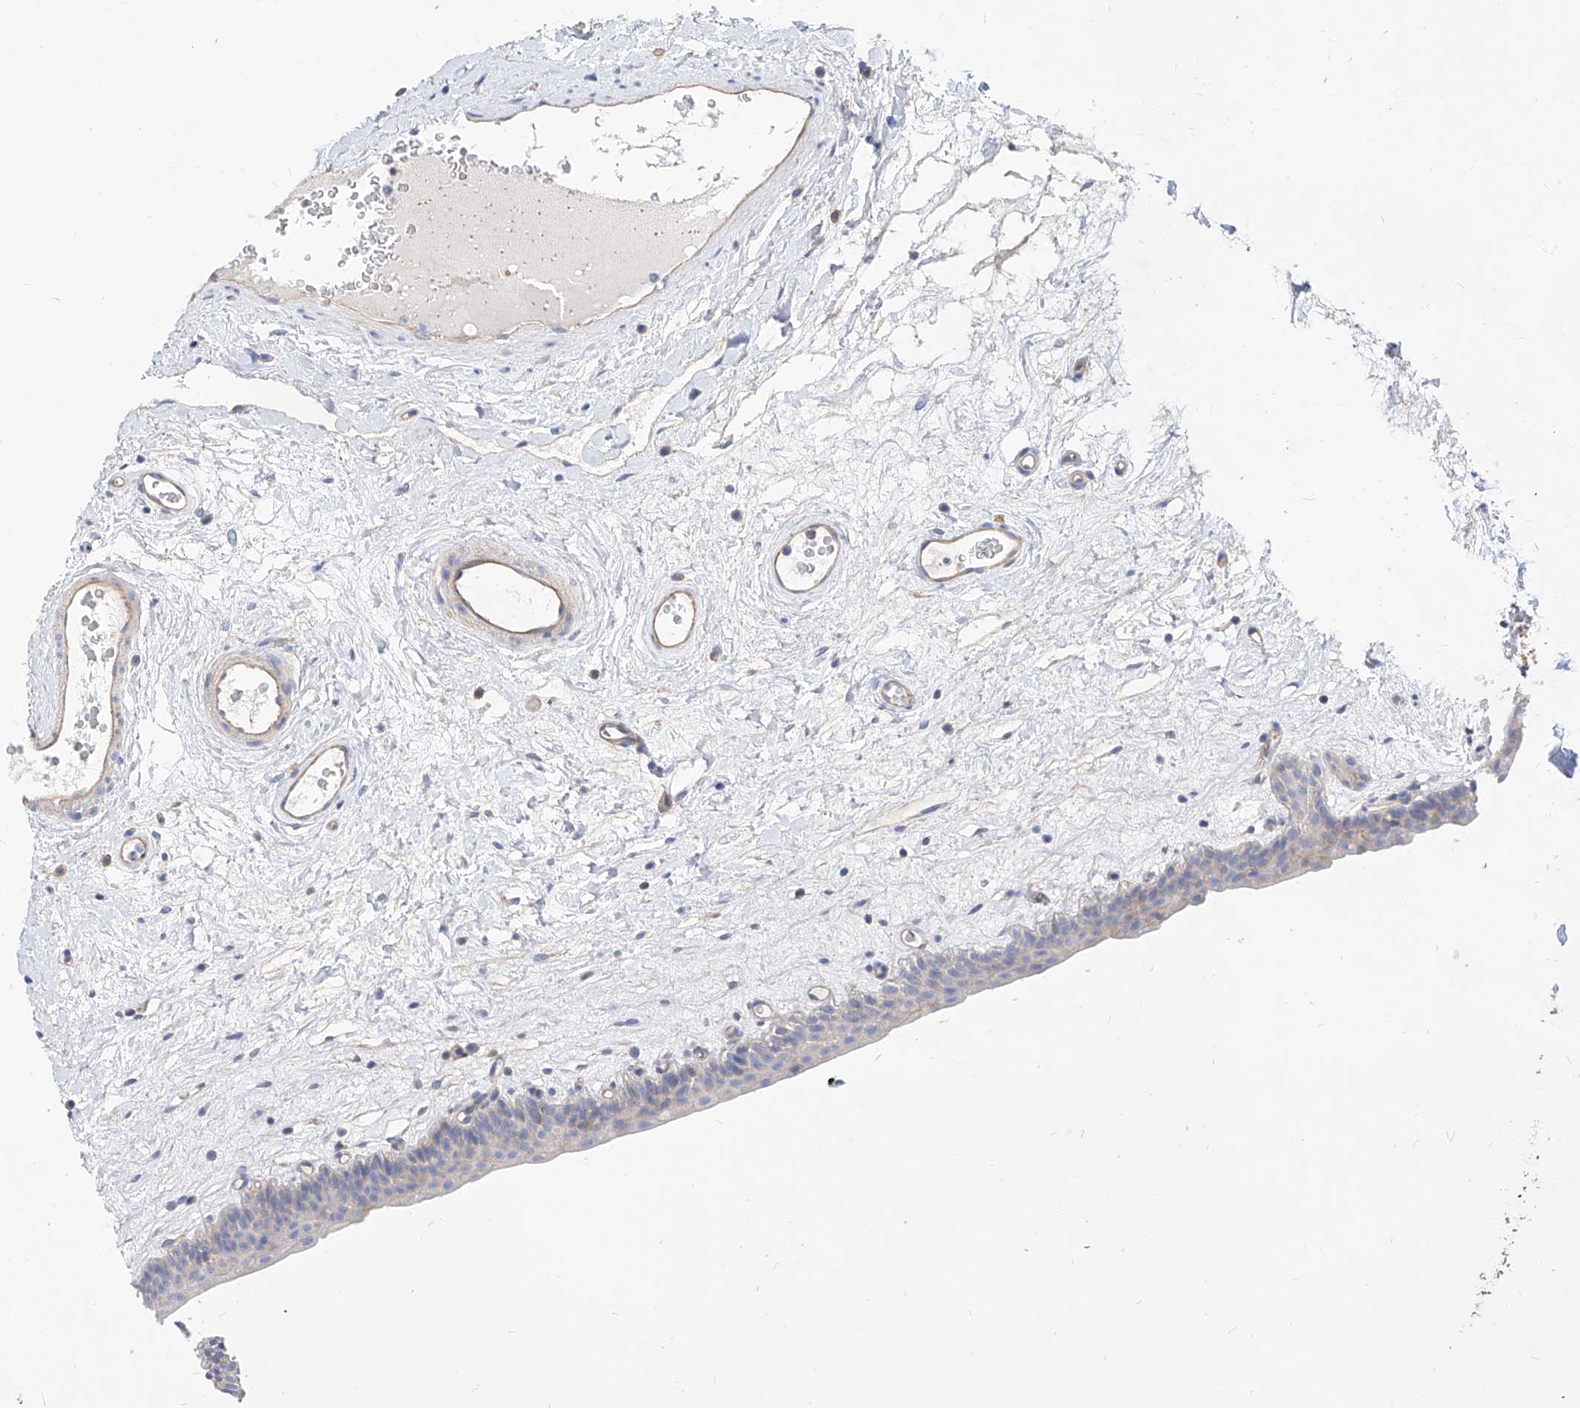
{"staining": {"intensity": "negative", "quantity": "none", "location": "none"}, "tissue": "urinary bladder", "cell_type": "Urothelial cells", "image_type": "normal", "snomed": [{"axis": "morphology", "description": "Normal tissue, NOS"}, {"axis": "topography", "description": "Urinary bladder"}], "caption": "High power microscopy image of an immunohistochemistry photomicrograph of benign urinary bladder, revealing no significant positivity in urothelial cells. The staining was performed using DAB (3,3'-diaminobenzidine) to visualize the protein expression in brown, while the nuclei were stained in blue with hematoxylin (Magnification: 20x).", "gene": "SCGB2A1", "patient": {"sex": "male", "age": 83}}